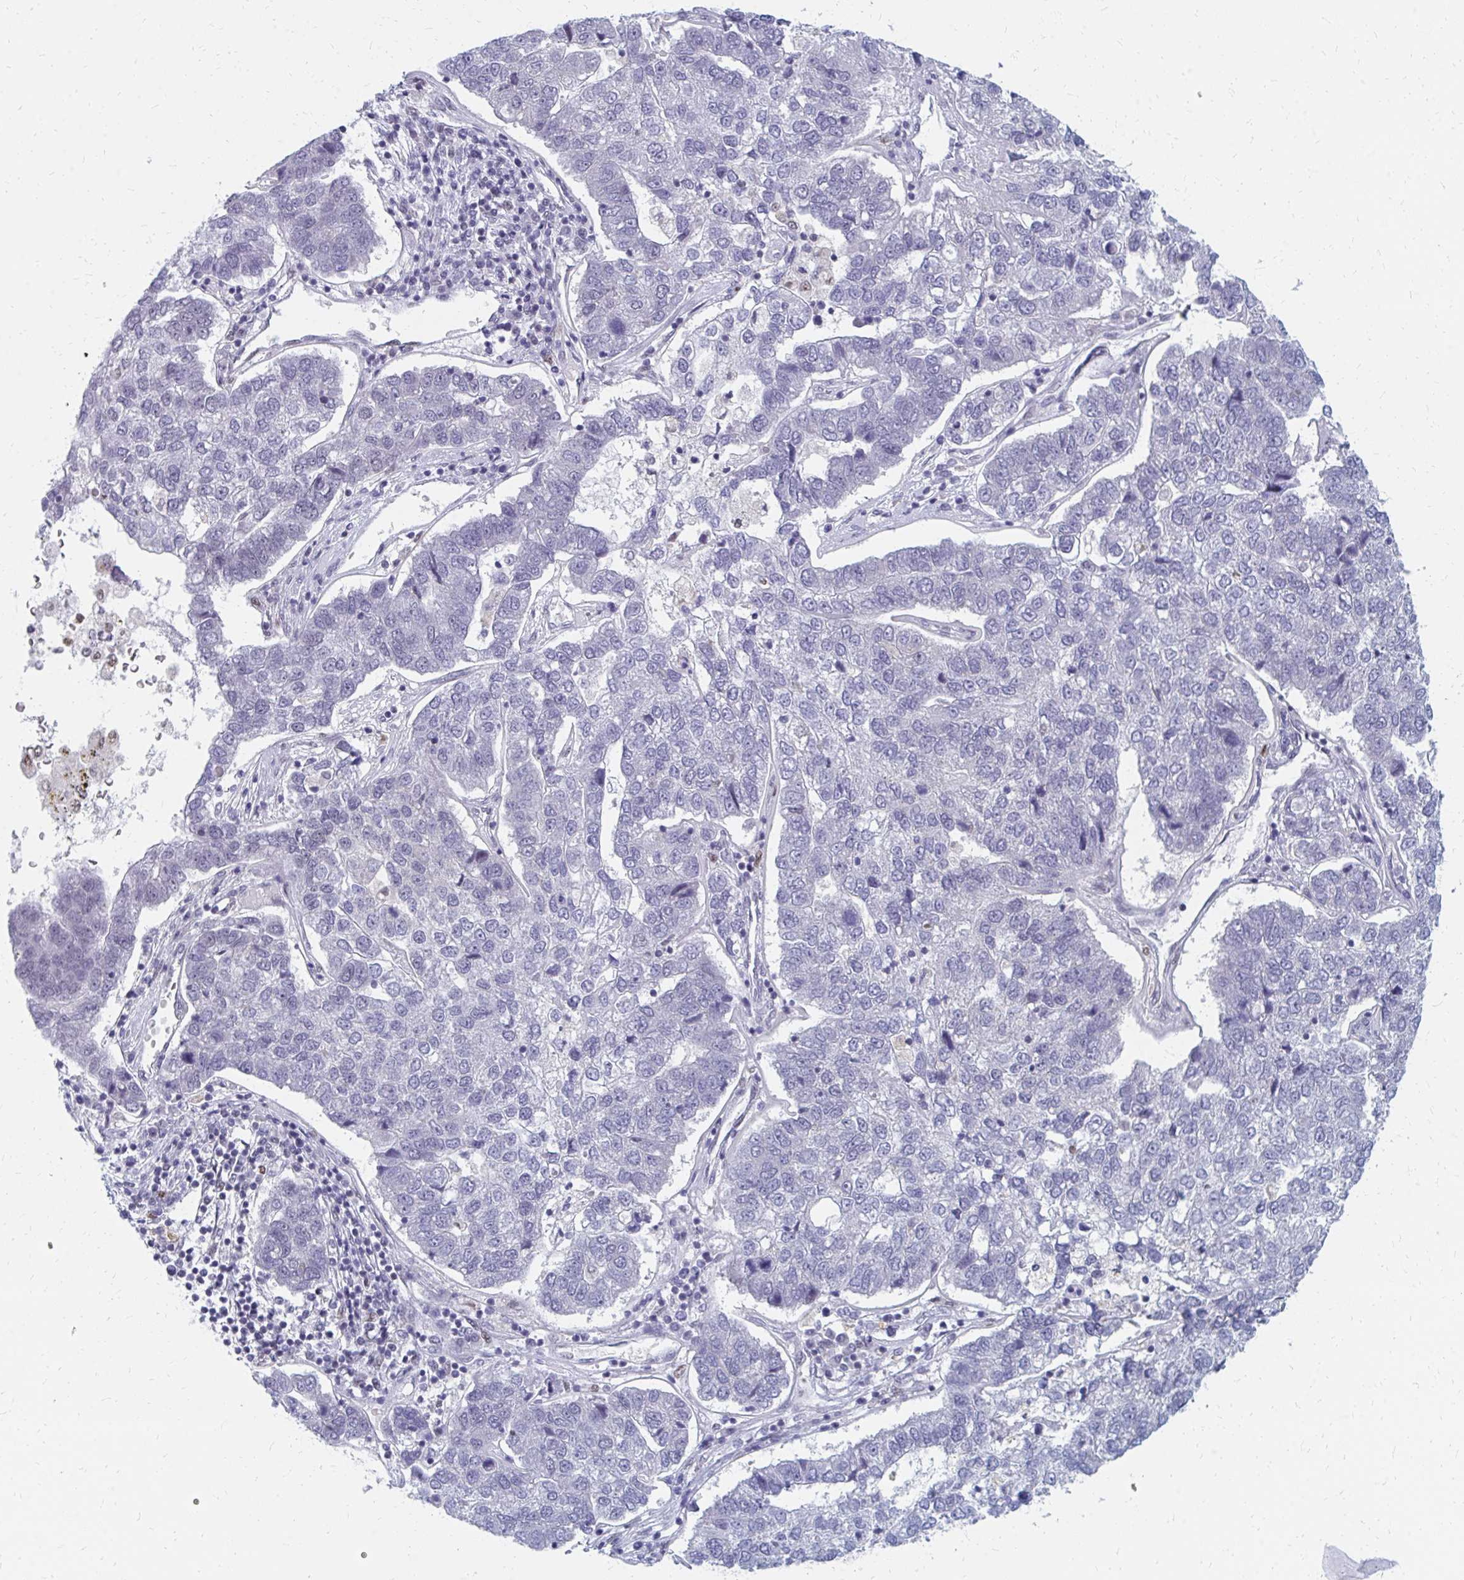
{"staining": {"intensity": "negative", "quantity": "none", "location": "none"}, "tissue": "pancreatic cancer", "cell_type": "Tumor cells", "image_type": "cancer", "snomed": [{"axis": "morphology", "description": "Adenocarcinoma, NOS"}, {"axis": "topography", "description": "Pancreas"}], "caption": "Adenocarcinoma (pancreatic) was stained to show a protein in brown. There is no significant expression in tumor cells. (DAB immunohistochemistry visualized using brightfield microscopy, high magnification).", "gene": "PLK3", "patient": {"sex": "female", "age": 61}}